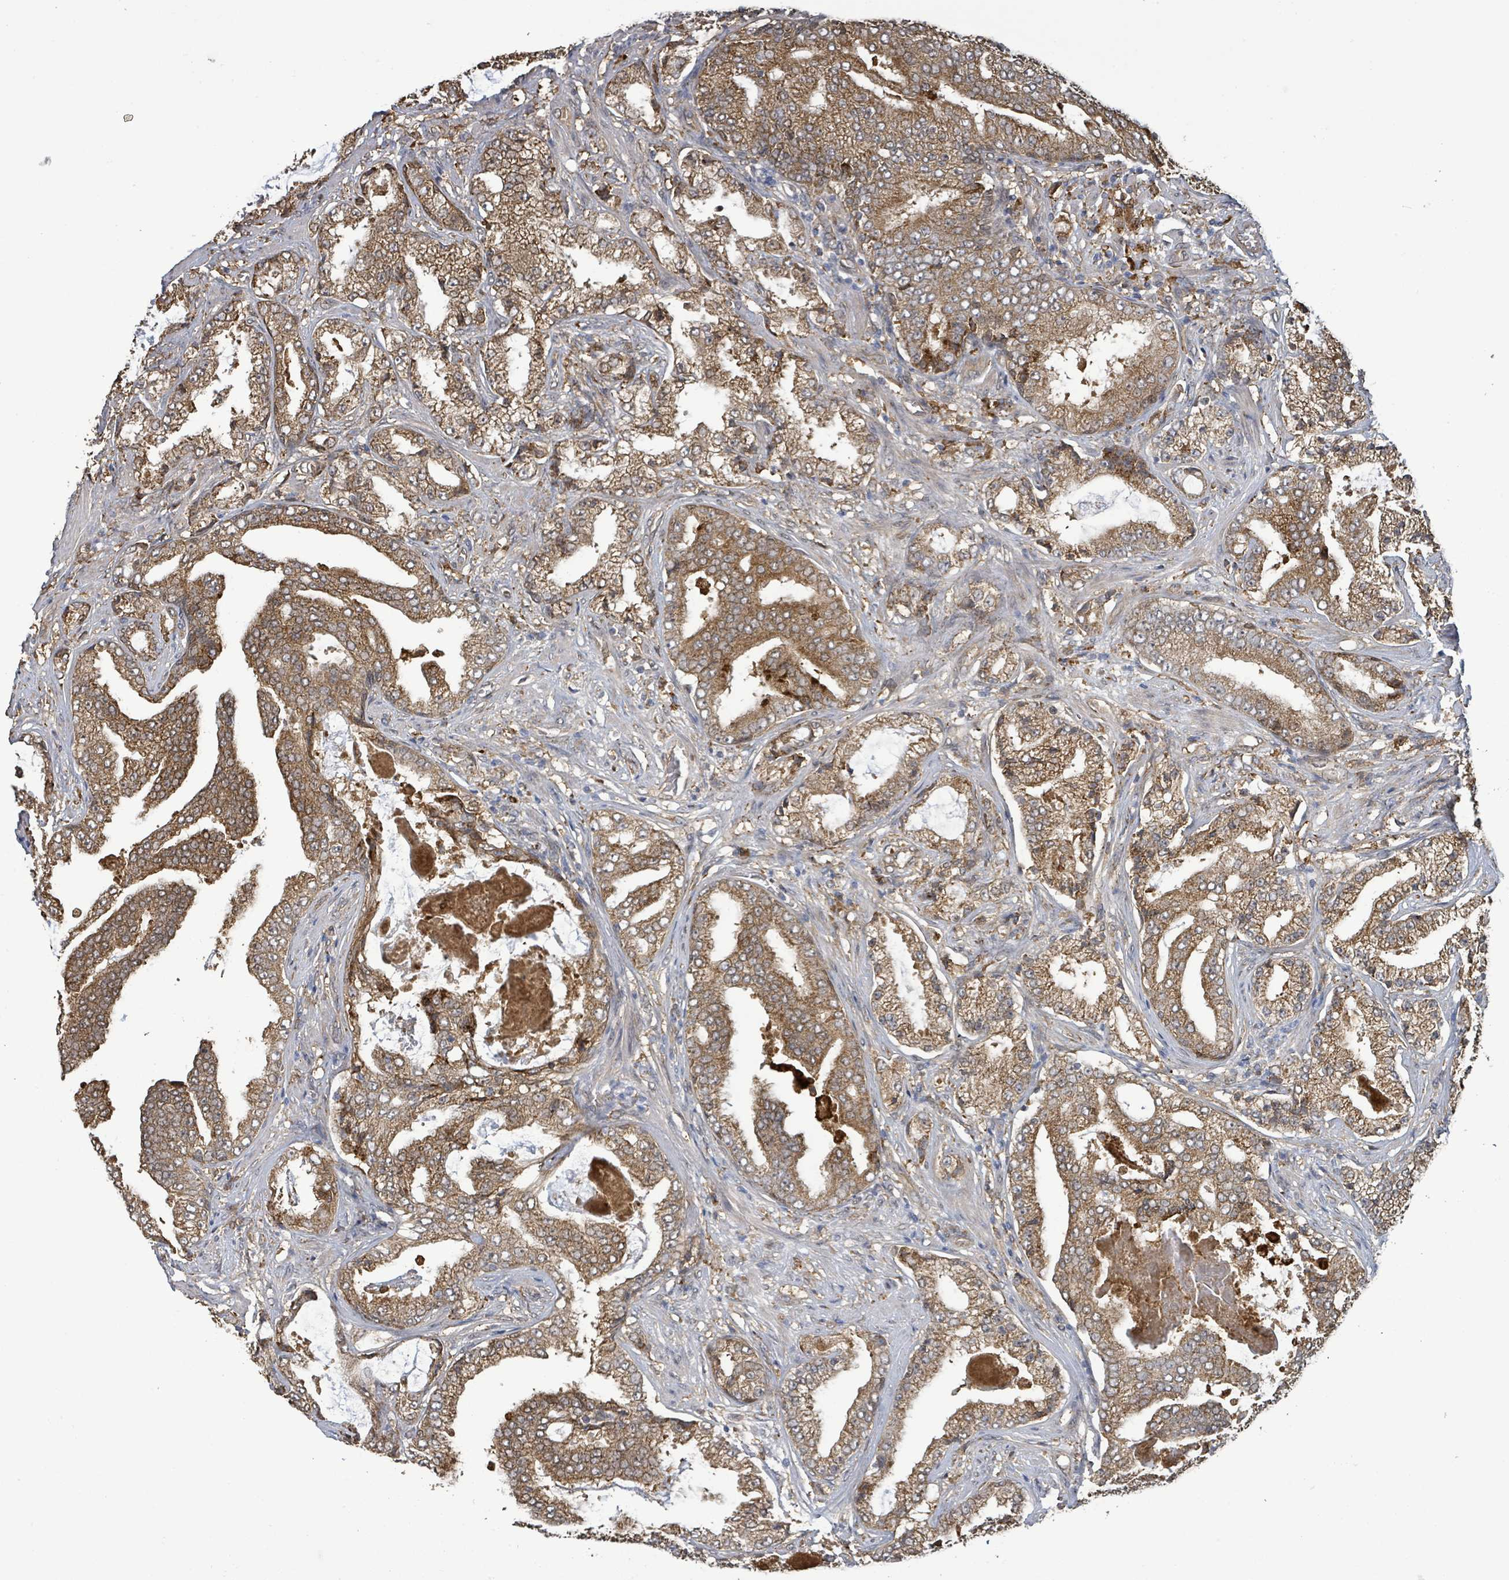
{"staining": {"intensity": "moderate", "quantity": ">75%", "location": "cytoplasmic/membranous"}, "tissue": "prostate cancer", "cell_type": "Tumor cells", "image_type": "cancer", "snomed": [{"axis": "morphology", "description": "Adenocarcinoma, High grade"}, {"axis": "topography", "description": "Prostate"}], "caption": "Prostate cancer (high-grade adenocarcinoma) was stained to show a protein in brown. There is medium levels of moderate cytoplasmic/membranous positivity in approximately >75% of tumor cells. (DAB (3,3'-diaminobenzidine) = brown stain, brightfield microscopy at high magnification).", "gene": "ARPIN", "patient": {"sex": "male", "age": 68}}